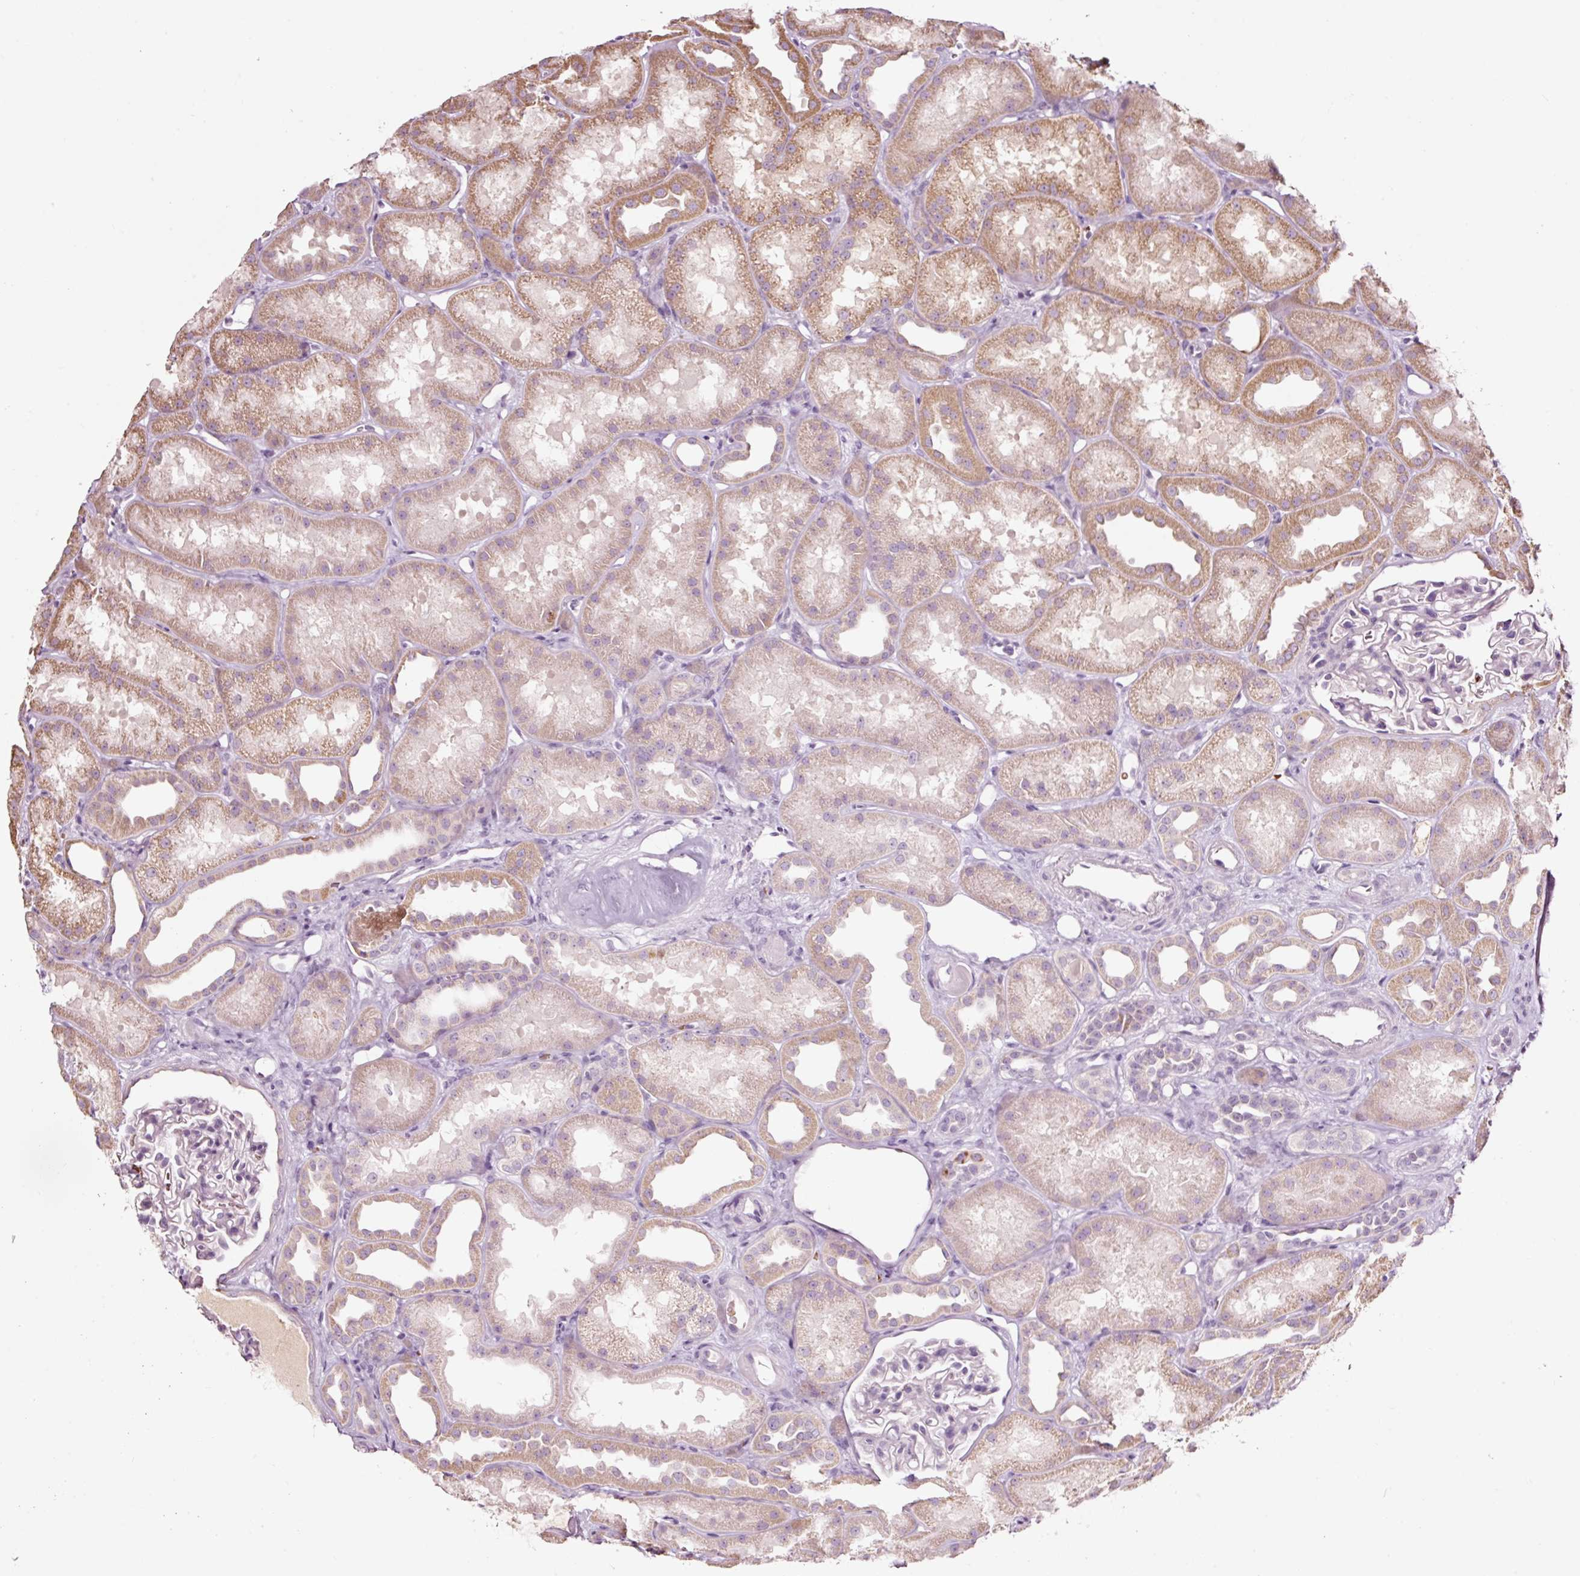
{"staining": {"intensity": "negative", "quantity": "none", "location": "none"}, "tissue": "kidney", "cell_type": "Cells in glomeruli", "image_type": "normal", "snomed": [{"axis": "morphology", "description": "Normal tissue, NOS"}, {"axis": "topography", "description": "Kidney"}], "caption": "This is a histopathology image of immunohistochemistry staining of unremarkable kidney, which shows no positivity in cells in glomeruli. (DAB immunohistochemistry (IHC), high magnification).", "gene": "LDHAL6B", "patient": {"sex": "male", "age": 61}}